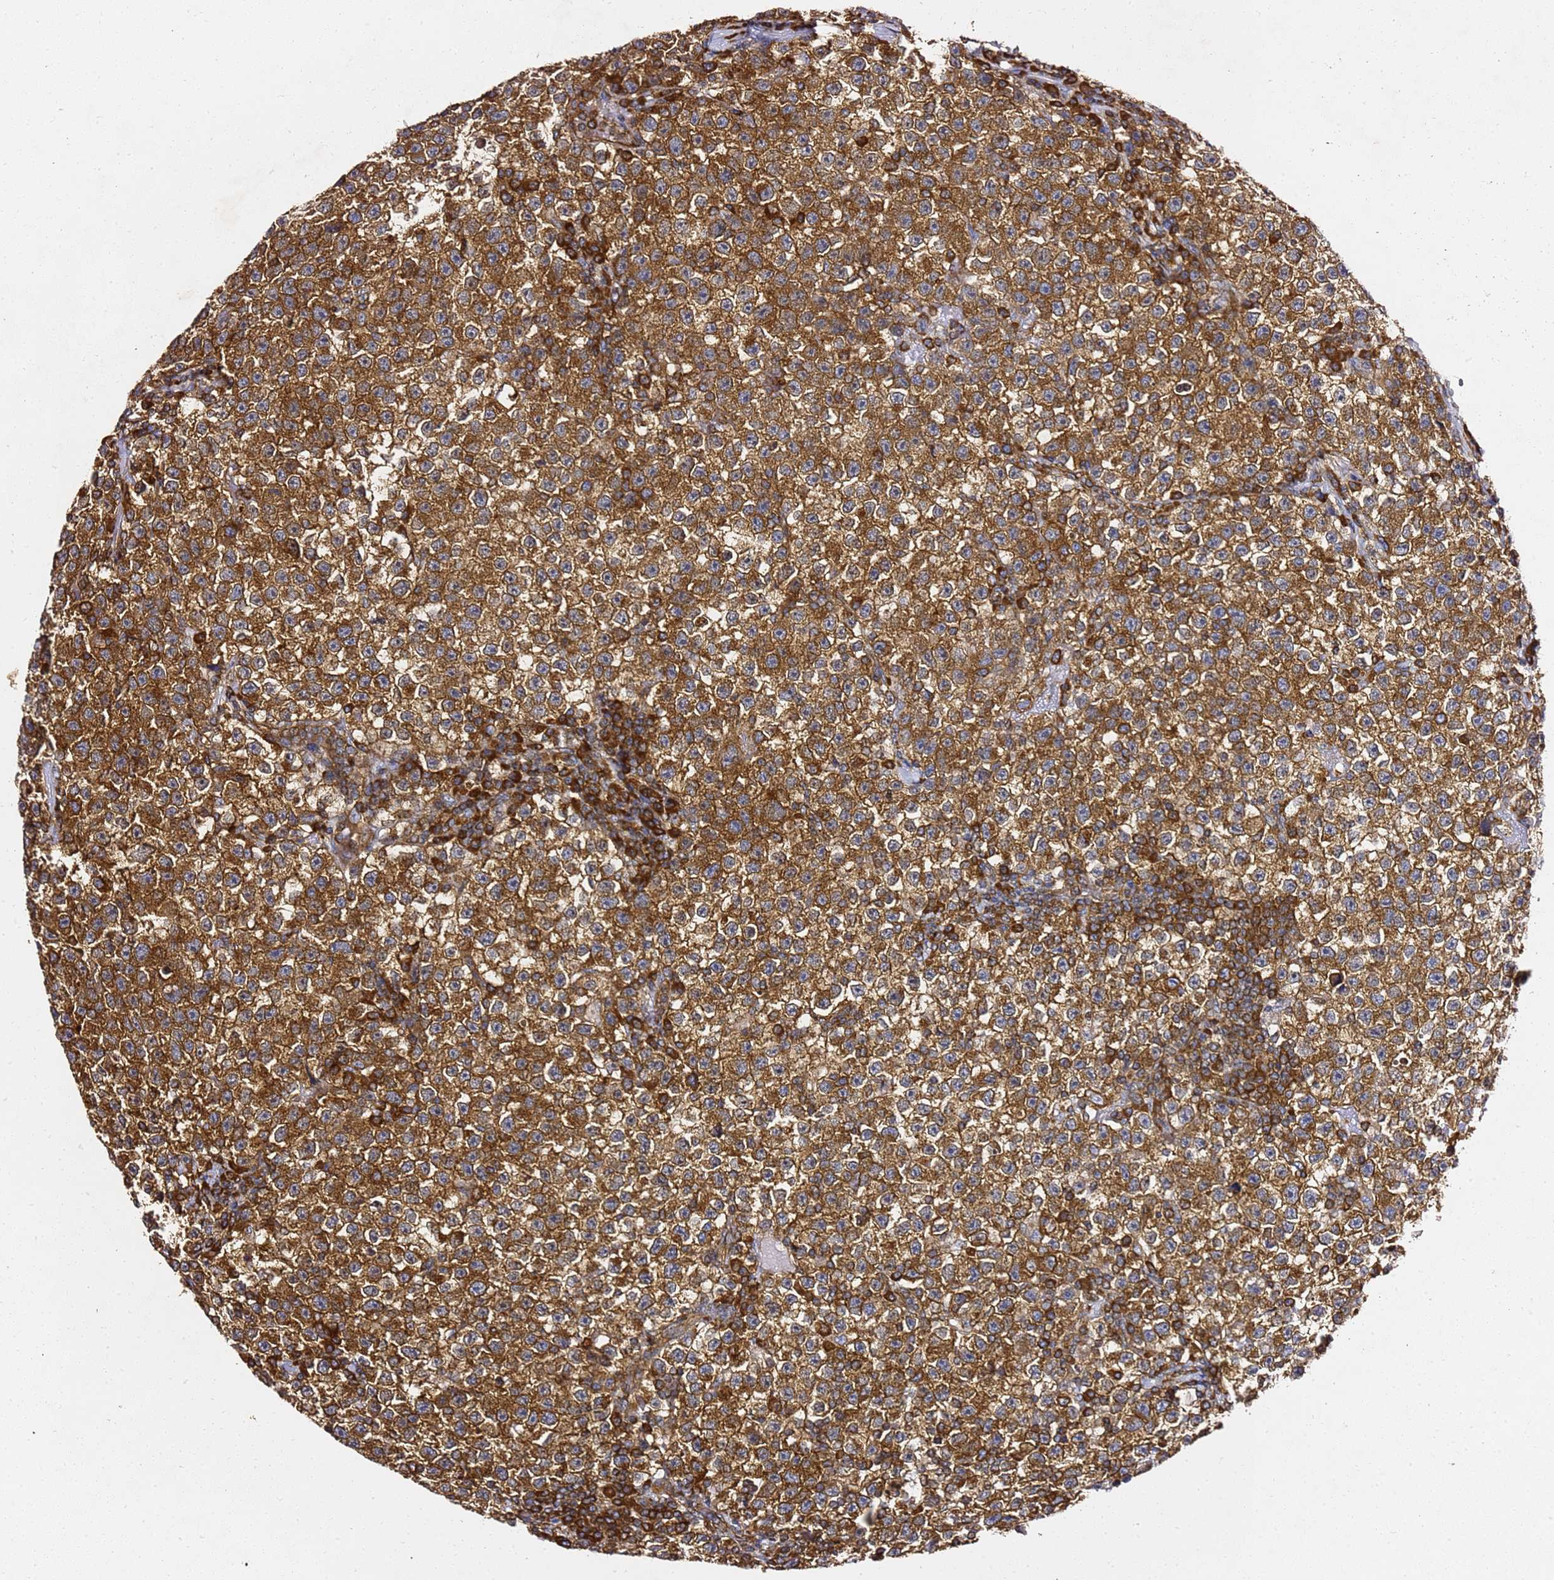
{"staining": {"intensity": "strong", "quantity": ">75%", "location": "cytoplasmic/membranous"}, "tissue": "testis cancer", "cell_type": "Tumor cells", "image_type": "cancer", "snomed": [{"axis": "morphology", "description": "Seminoma, NOS"}, {"axis": "topography", "description": "Testis"}], "caption": "Seminoma (testis) stained for a protein (brown) exhibits strong cytoplasmic/membranous positive staining in approximately >75% of tumor cells.", "gene": "TPST1", "patient": {"sex": "male", "age": 22}}